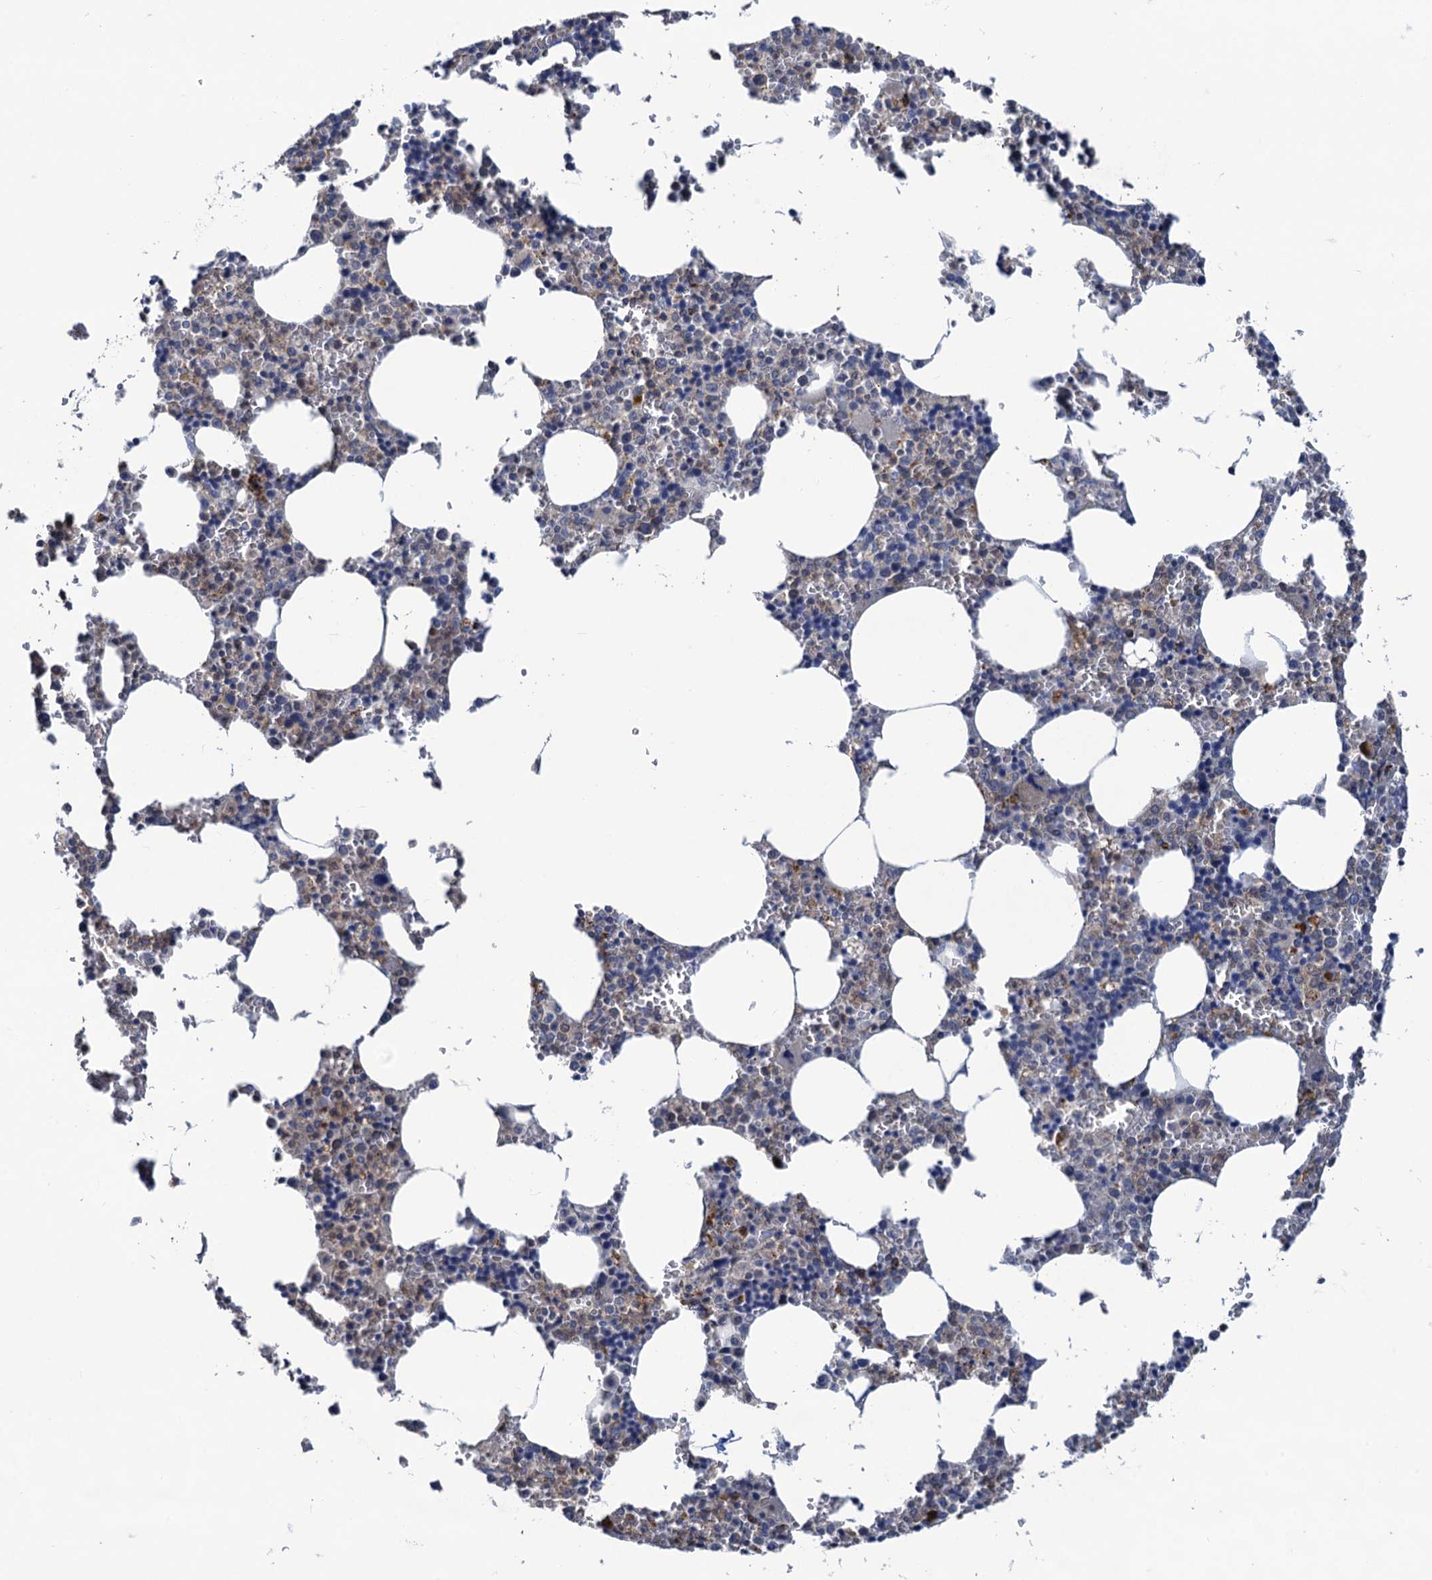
{"staining": {"intensity": "negative", "quantity": "none", "location": "none"}, "tissue": "bone marrow", "cell_type": "Hematopoietic cells", "image_type": "normal", "snomed": [{"axis": "morphology", "description": "Normal tissue, NOS"}, {"axis": "topography", "description": "Bone marrow"}], "caption": "The histopathology image reveals no staining of hematopoietic cells in normal bone marrow.", "gene": "ANKS3", "patient": {"sex": "male", "age": 70}}